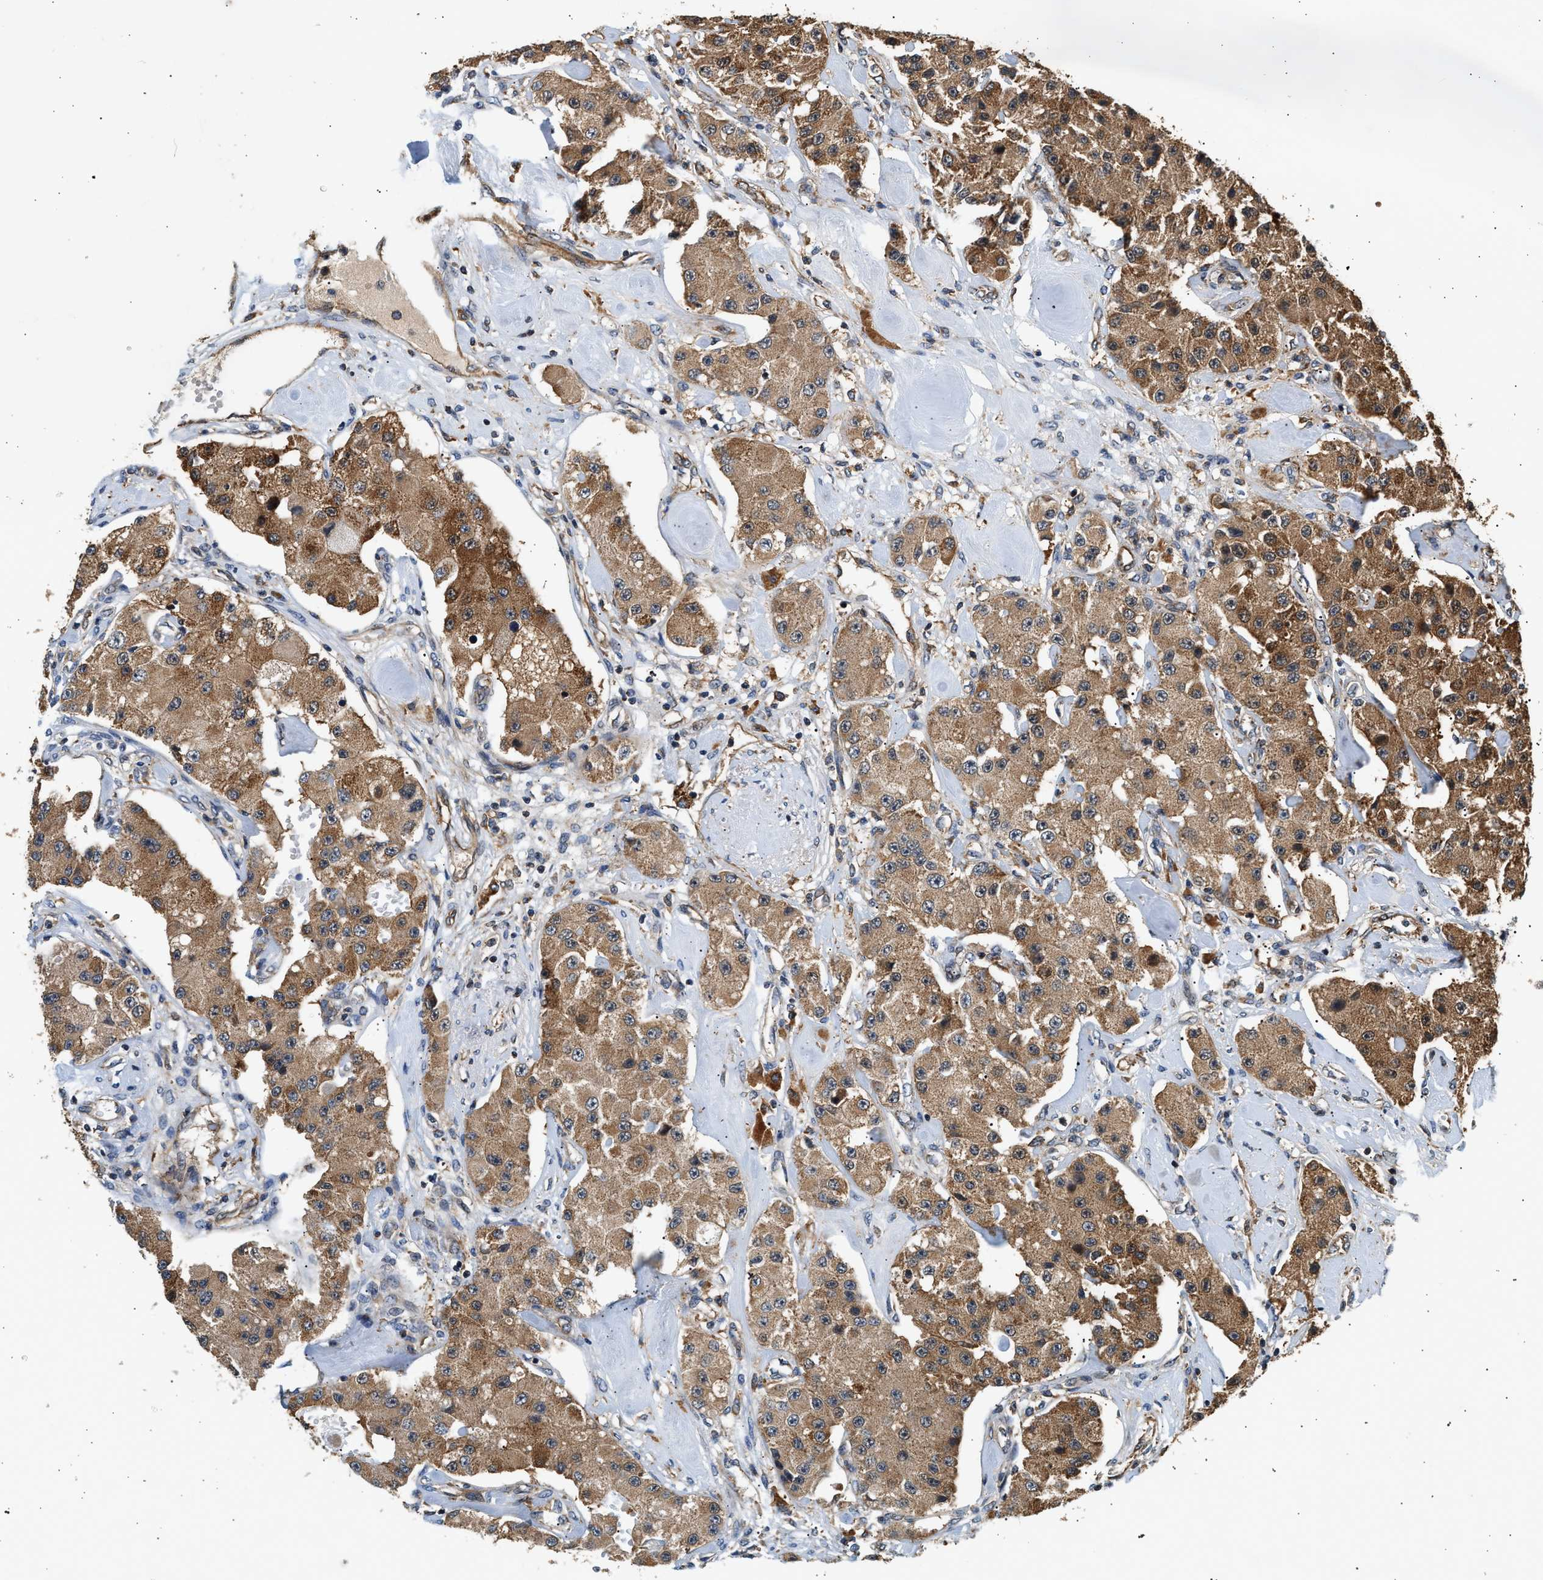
{"staining": {"intensity": "moderate", "quantity": ">75%", "location": "cytoplasmic/membranous"}, "tissue": "carcinoid", "cell_type": "Tumor cells", "image_type": "cancer", "snomed": [{"axis": "morphology", "description": "Carcinoid, malignant, NOS"}, {"axis": "topography", "description": "Pancreas"}], "caption": "High-magnification brightfield microscopy of malignant carcinoid stained with DAB (3,3'-diaminobenzidine) (brown) and counterstained with hematoxylin (blue). tumor cells exhibit moderate cytoplasmic/membranous expression is appreciated in approximately>75% of cells. (Brightfield microscopy of DAB IHC at high magnification).", "gene": "DUSP14", "patient": {"sex": "male", "age": 41}}